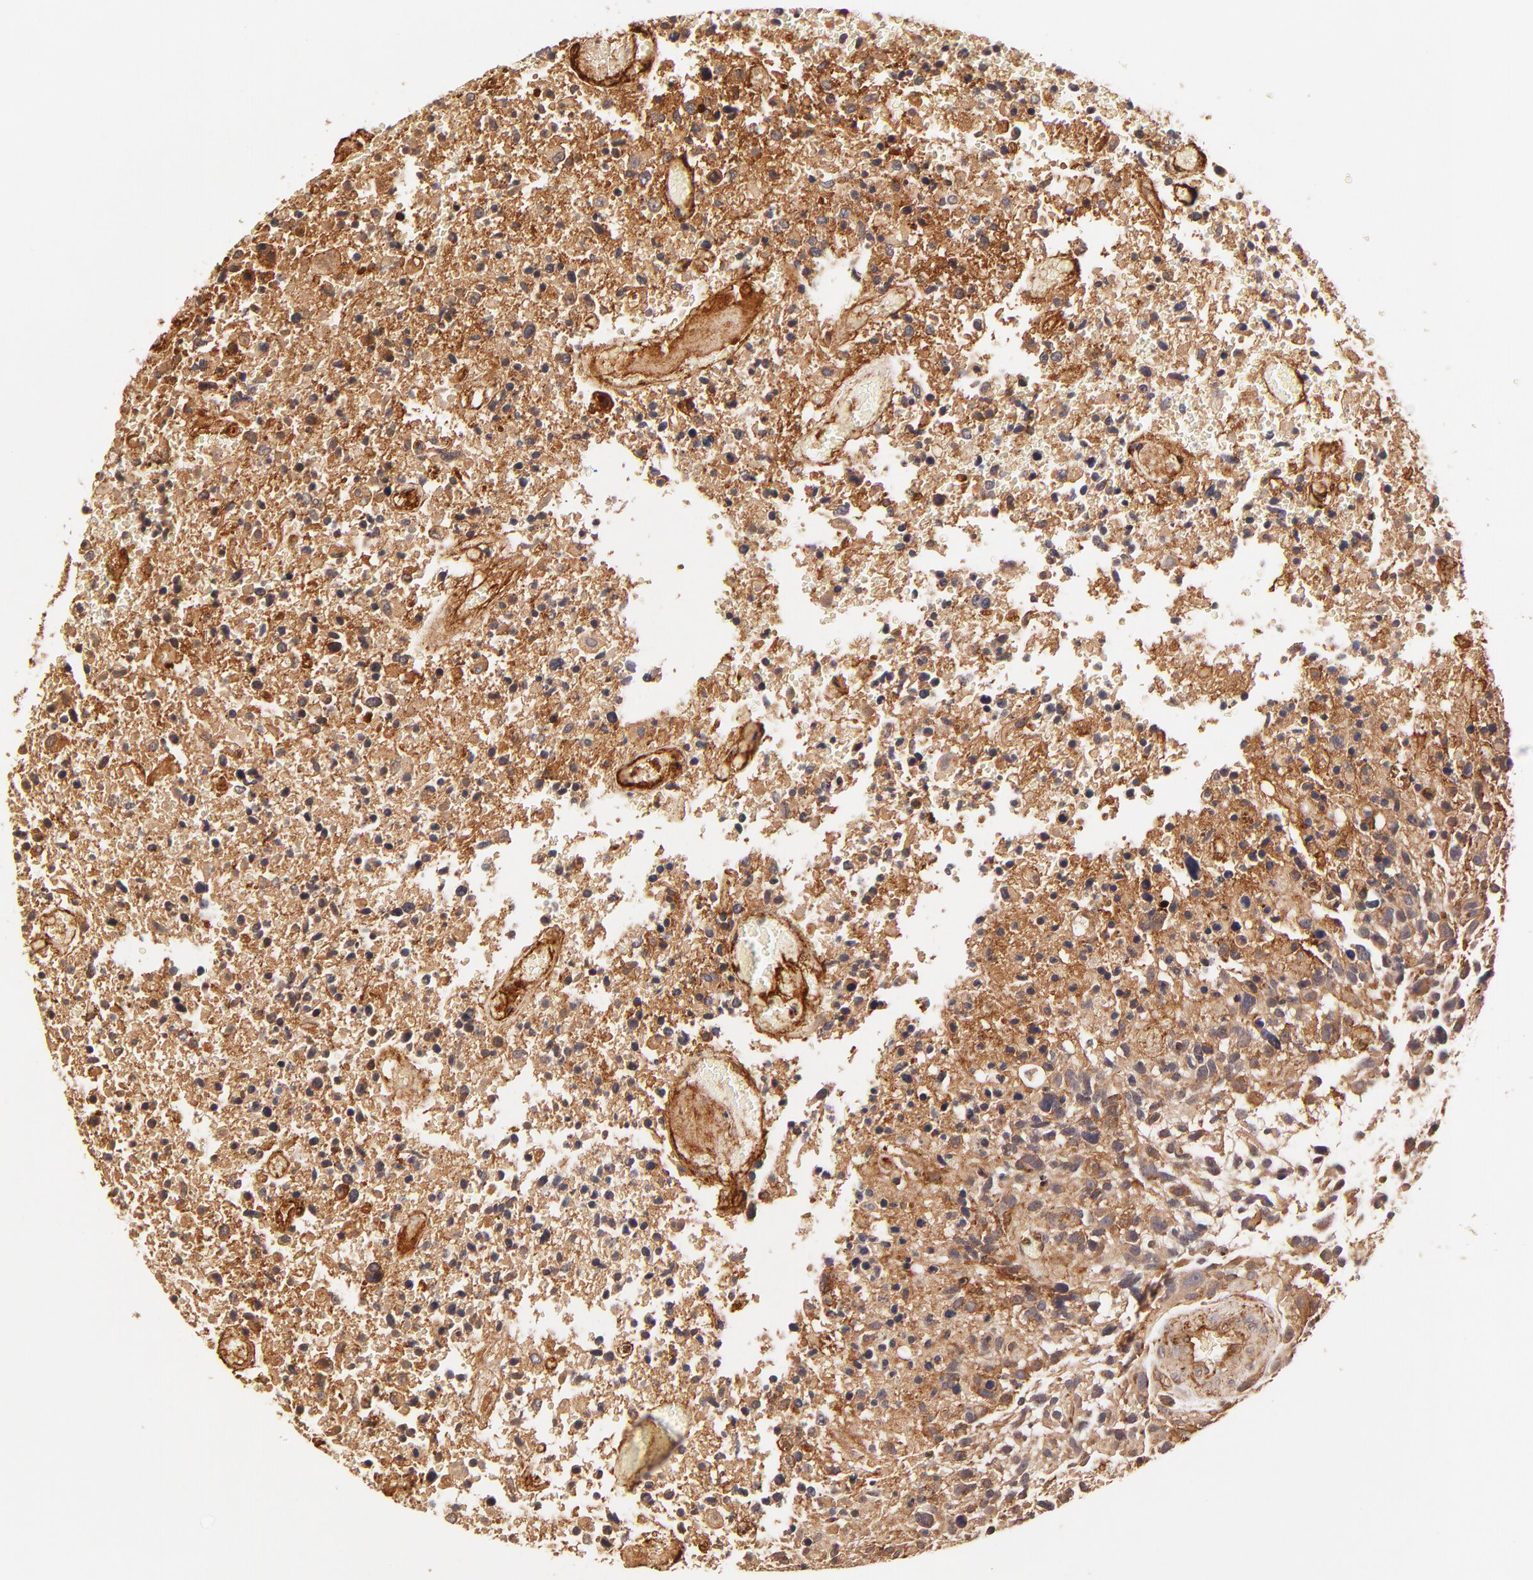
{"staining": {"intensity": "moderate", "quantity": "25%-75%", "location": "cytoplasmic/membranous"}, "tissue": "glioma", "cell_type": "Tumor cells", "image_type": "cancer", "snomed": [{"axis": "morphology", "description": "Glioma, malignant, High grade"}, {"axis": "topography", "description": "Brain"}], "caption": "Glioma stained with DAB immunohistochemistry reveals medium levels of moderate cytoplasmic/membranous expression in about 25%-75% of tumor cells.", "gene": "ITGB1", "patient": {"sex": "male", "age": 72}}